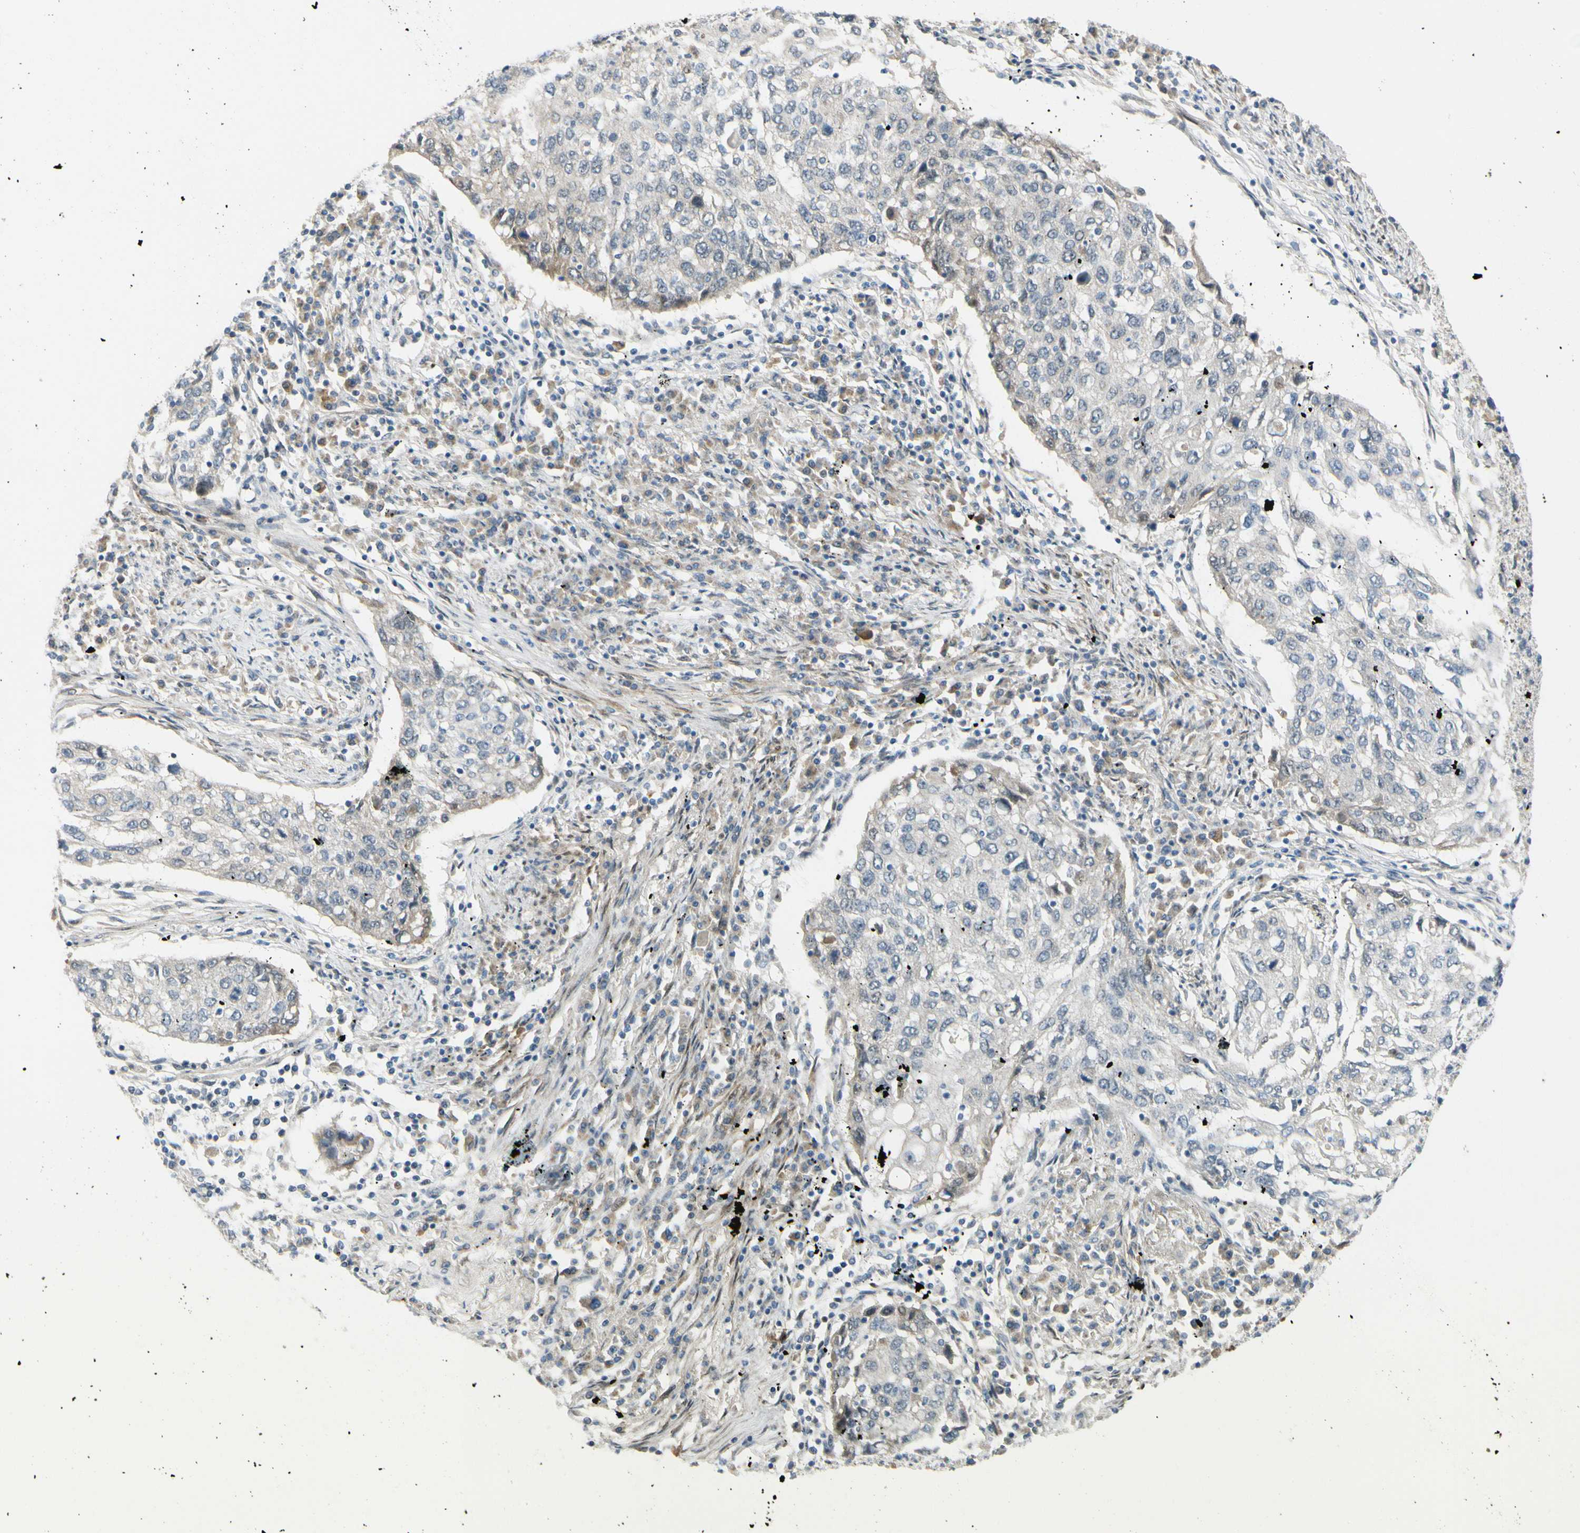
{"staining": {"intensity": "negative", "quantity": "none", "location": "none"}, "tissue": "lung cancer", "cell_type": "Tumor cells", "image_type": "cancer", "snomed": [{"axis": "morphology", "description": "Squamous cell carcinoma, NOS"}, {"axis": "topography", "description": "Lung"}], "caption": "Lung cancer (squamous cell carcinoma) was stained to show a protein in brown. There is no significant staining in tumor cells. (DAB immunohistochemistry, high magnification).", "gene": "FHL2", "patient": {"sex": "female", "age": 63}}